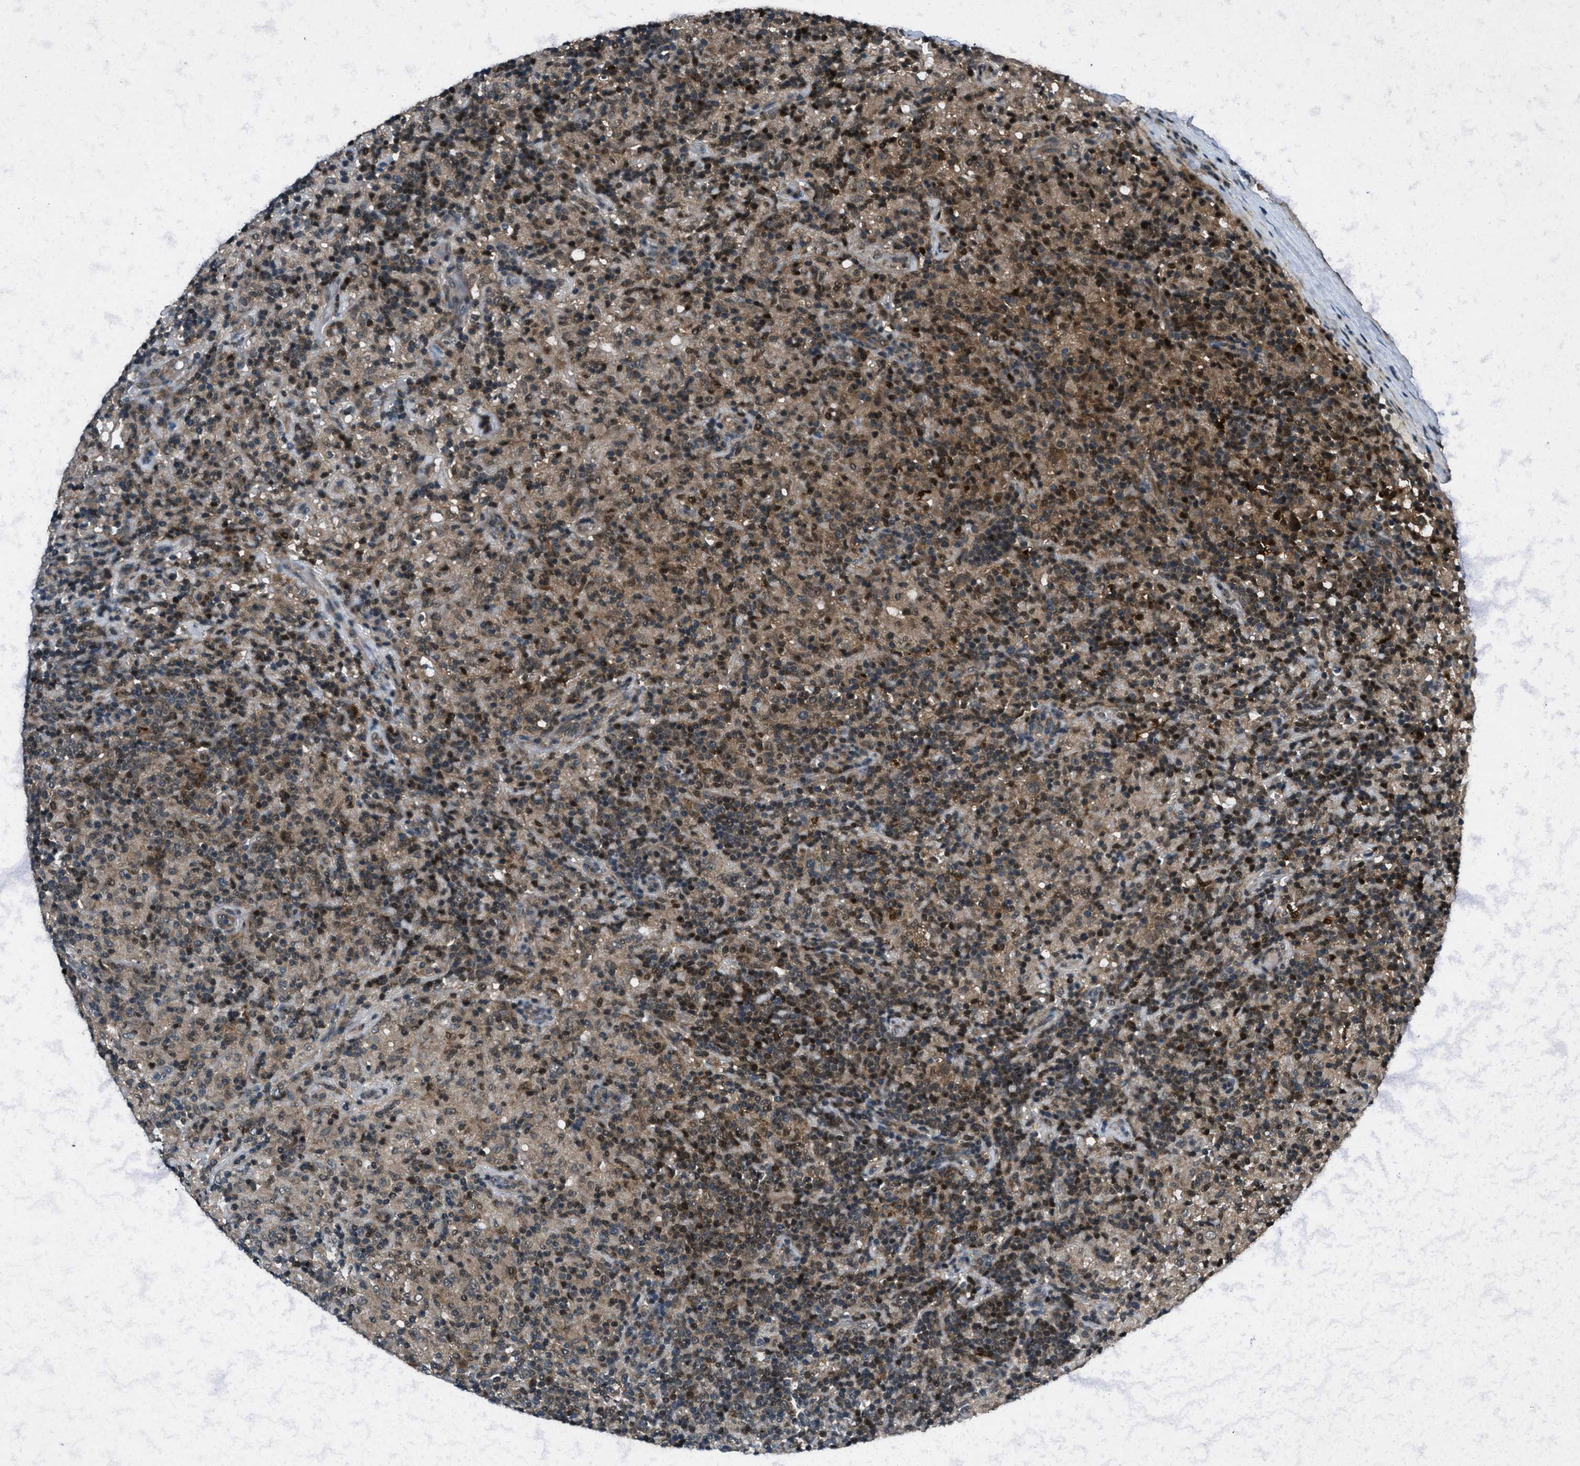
{"staining": {"intensity": "moderate", "quantity": ">75%", "location": "cytoplasmic/membranous"}, "tissue": "lymphoma", "cell_type": "Tumor cells", "image_type": "cancer", "snomed": [{"axis": "morphology", "description": "Hodgkin's disease, NOS"}, {"axis": "topography", "description": "Lymph node"}], "caption": "A medium amount of moderate cytoplasmic/membranous positivity is seen in about >75% of tumor cells in lymphoma tissue.", "gene": "EPSTI1", "patient": {"sex": "male", "age": 70}}